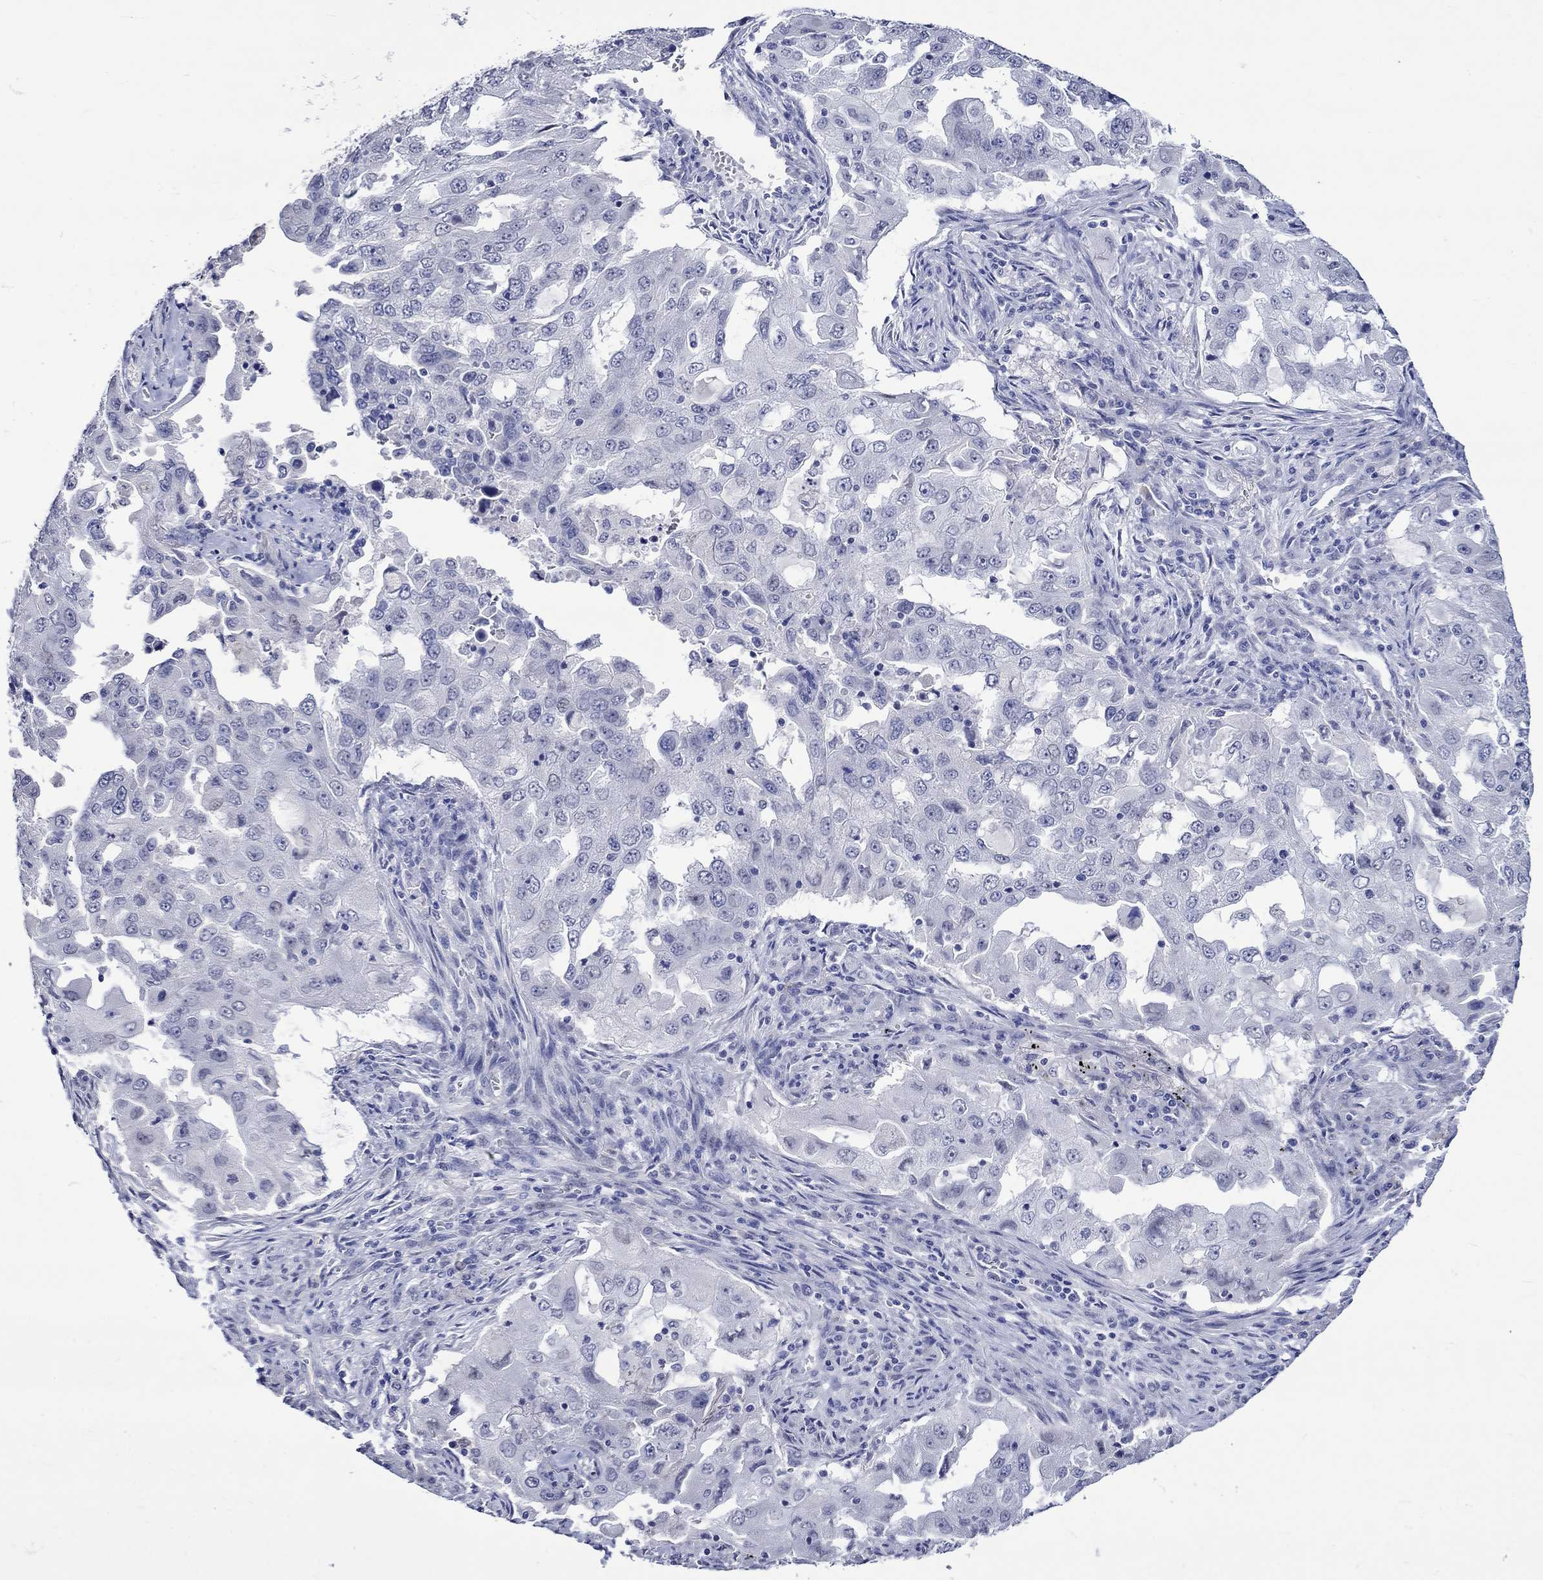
{"staining": {"intensity": "negative", "quantity": "none", "location": "none"}, "tissue": "lung cancer", "cell_type": "Tumor cells", "image_type": "cancer", "snomed": [{"axis": "morphology", "description": "Adenocarcinoma, NOS"}, {"axis": "topography", "description": "Lung"}], "caption": "The IHC histopathology image has no significant expression in tumor cells of adenocarcinoma (lung) tissue.", "gene": "CRYAB", "patient": {"sex": "female", "age": 61}}